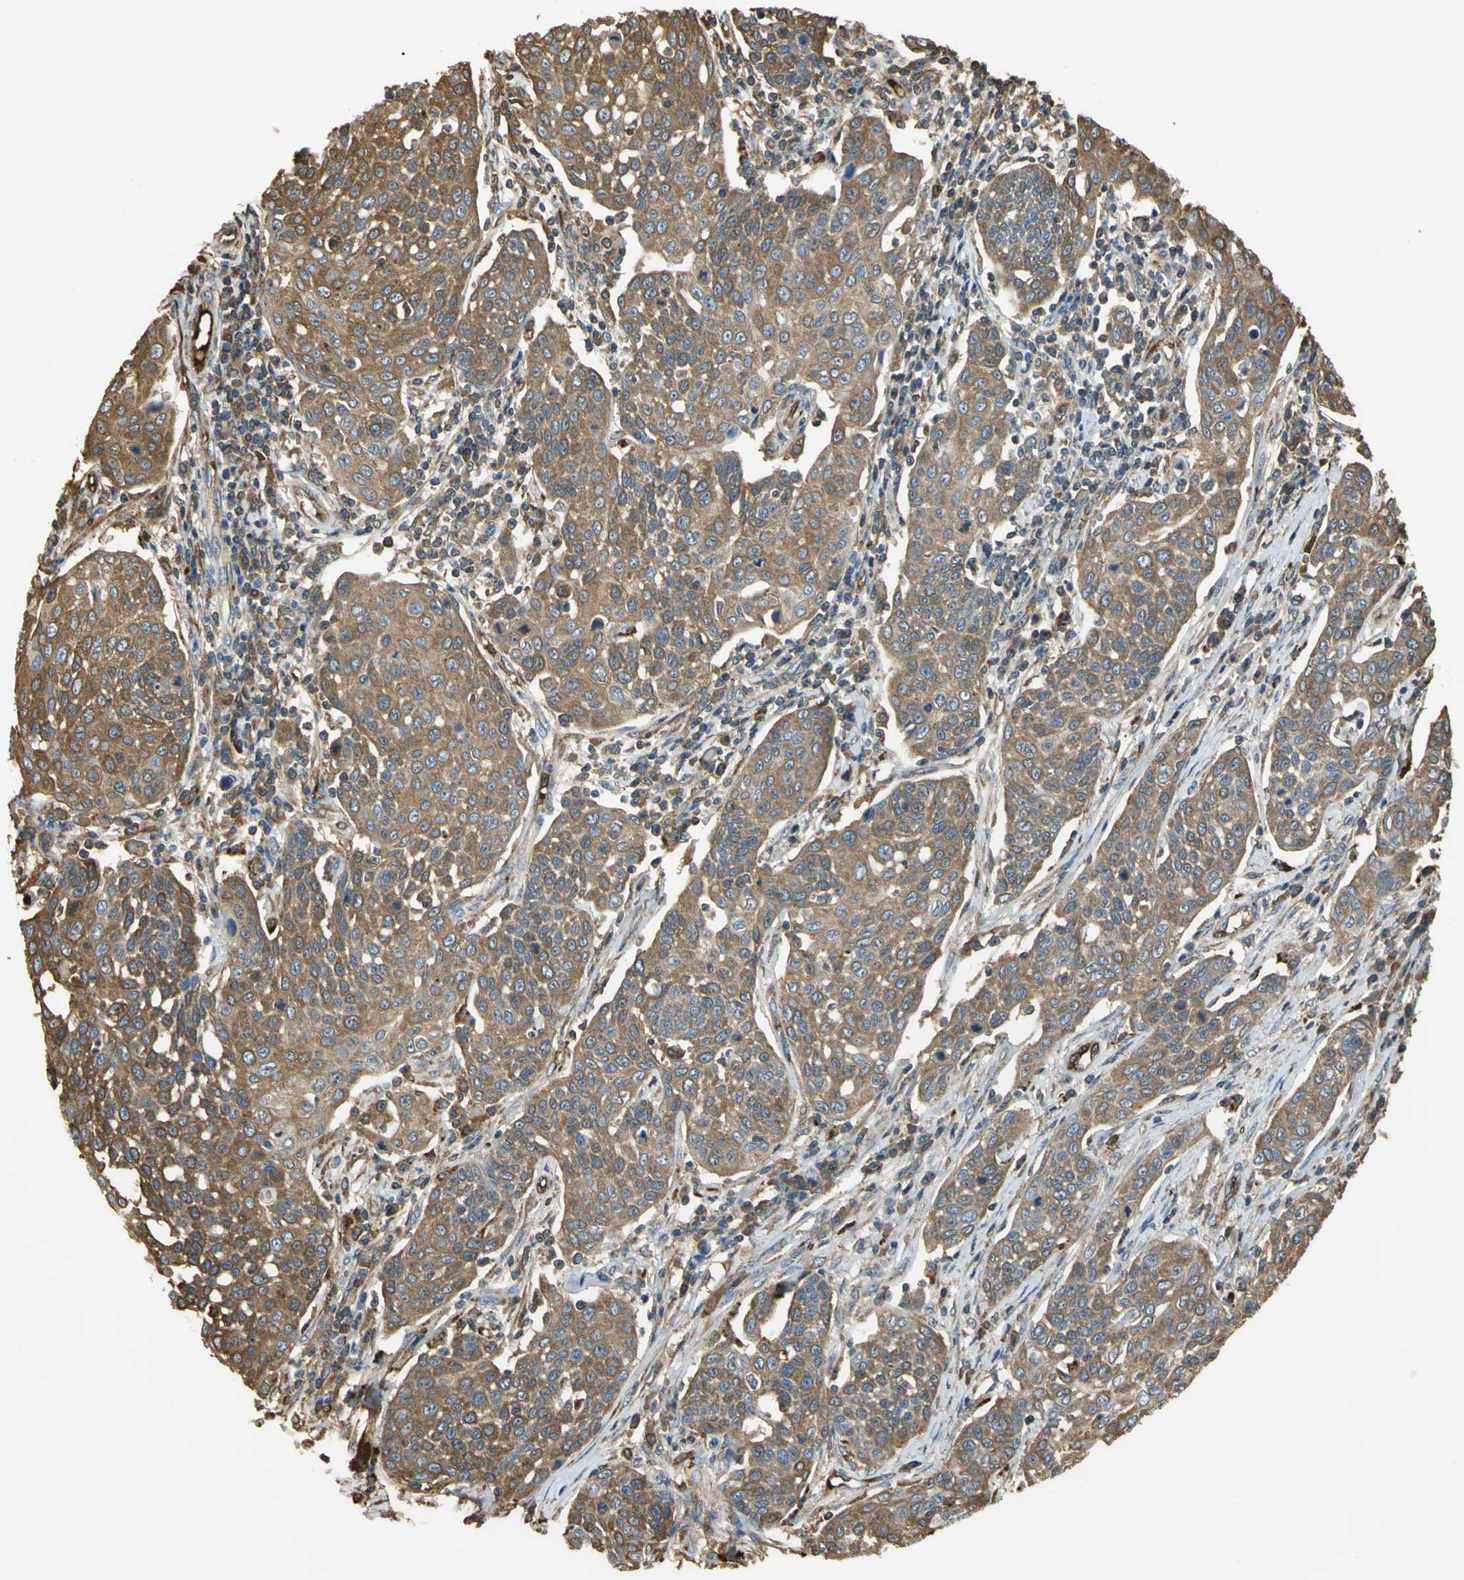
{"staining": {"intensity": "strong", "quantity": ">75%", "location": "cytoplasmic/membranous"}, "tissue": "cervical cancer", "cell_type": "Tumor cells", "image_type": "cancer", "snomed": [{"axis": "morphology", "description": "Squamous cell carcinoma, NOS"}, {"axis": "topography", "description": "Cervix"}], "caption": "Immunohistochemistry (IHC) (DAB (3,3'-diaminobenzidine)) staining of cervical cancer reveals strong cytoplasmic/membranous protein positivity in approximately >75% of tumor cells.", "gene": "TREM1", "patient": {"sex": "female", "age": 34}}